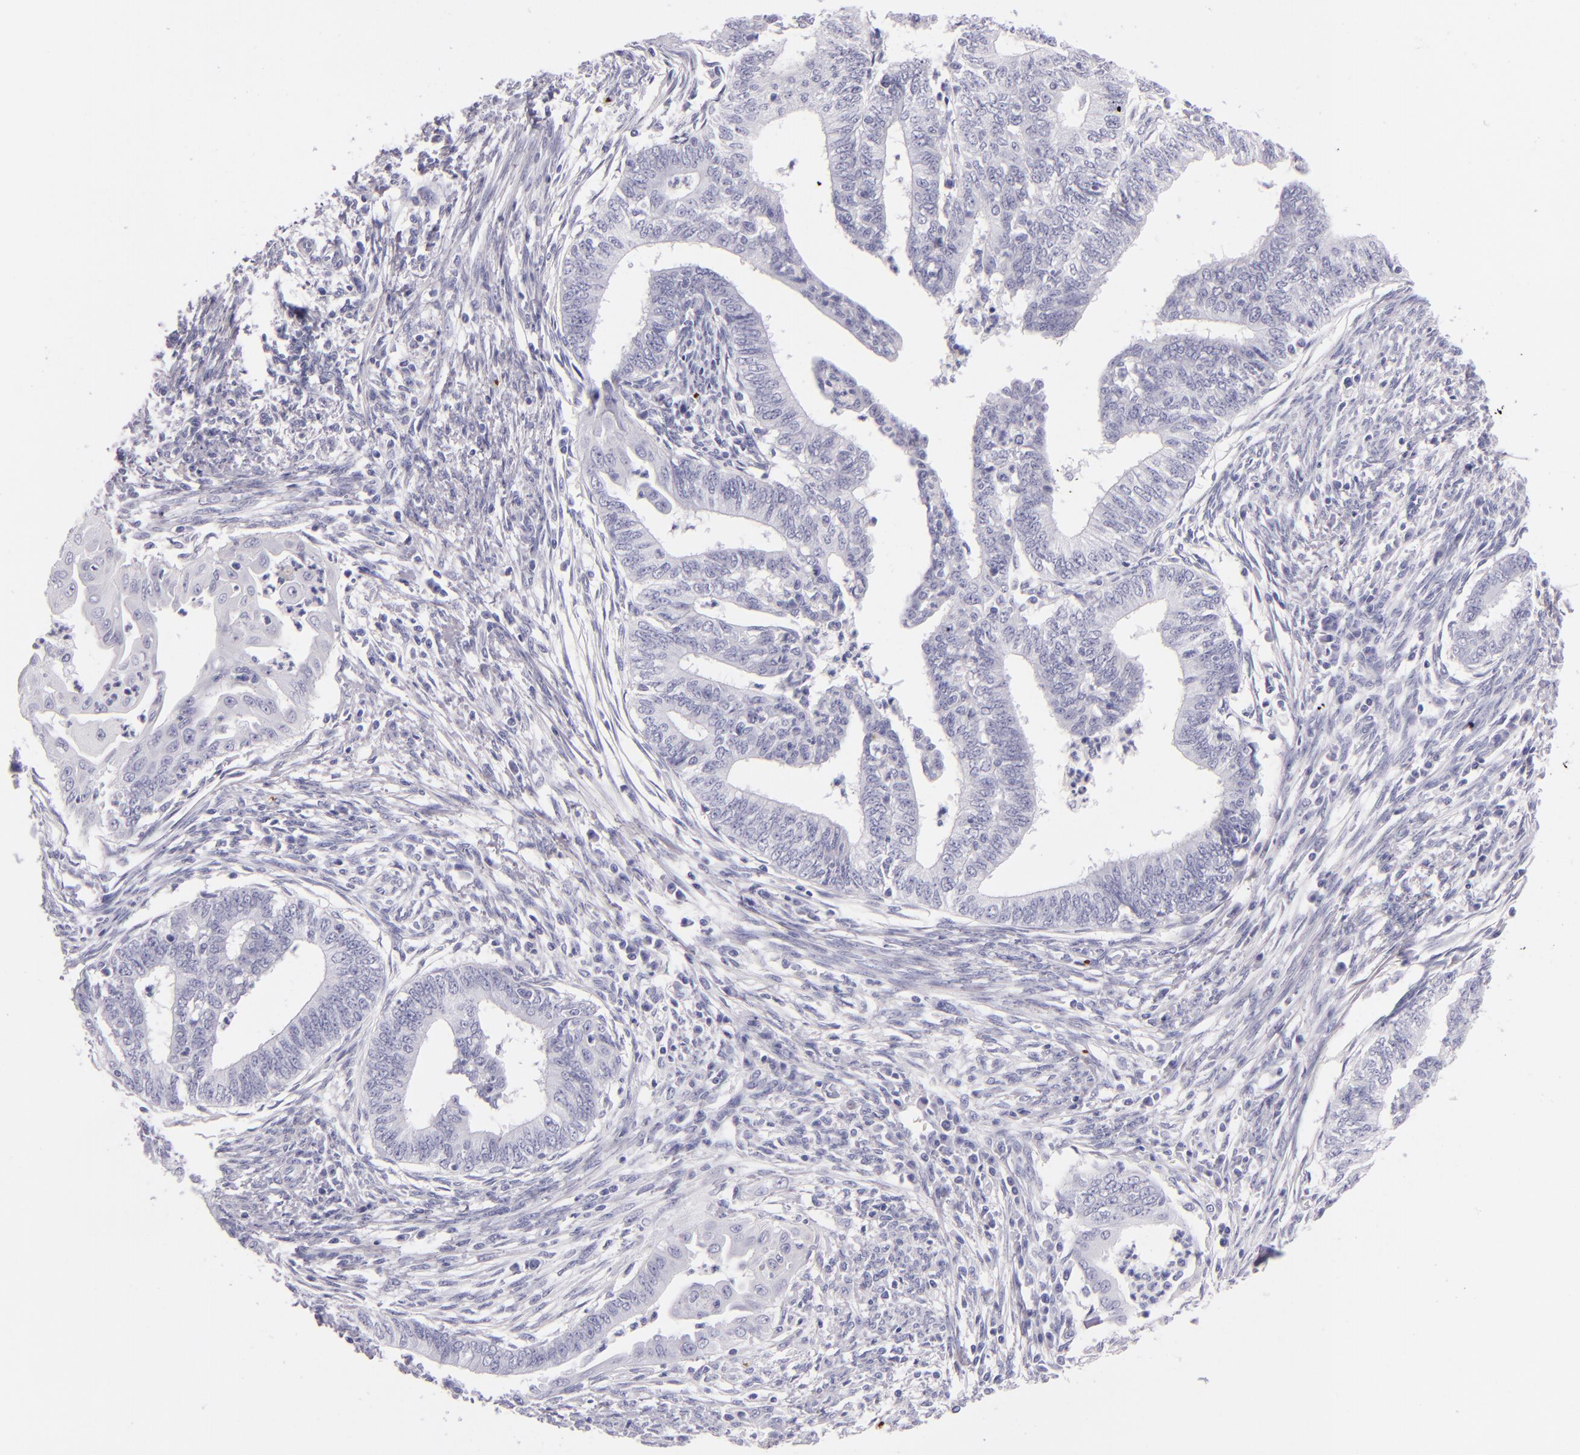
{"staining": {"intensity": "negative", "quantity": "none", "location": "none"}, "tissue": "endometrial cancer", "cell_type": "Tumor cells", "image_type": "cancer", "snomed": [{"axis": "morphology", "description": "Adenocarcinoma, NOS"}, {"axis": "topography", "description": "Endometrium"}], "caption": "High magnification brightfield microscopy of adenocarcinoma (endometrial) stained with DAB (brown) and counterstained with hematoxylin (blue): tumor cells show no significant expression.", "gene": "GP1BA", "patient": {"sex": "female", "age": 66}}